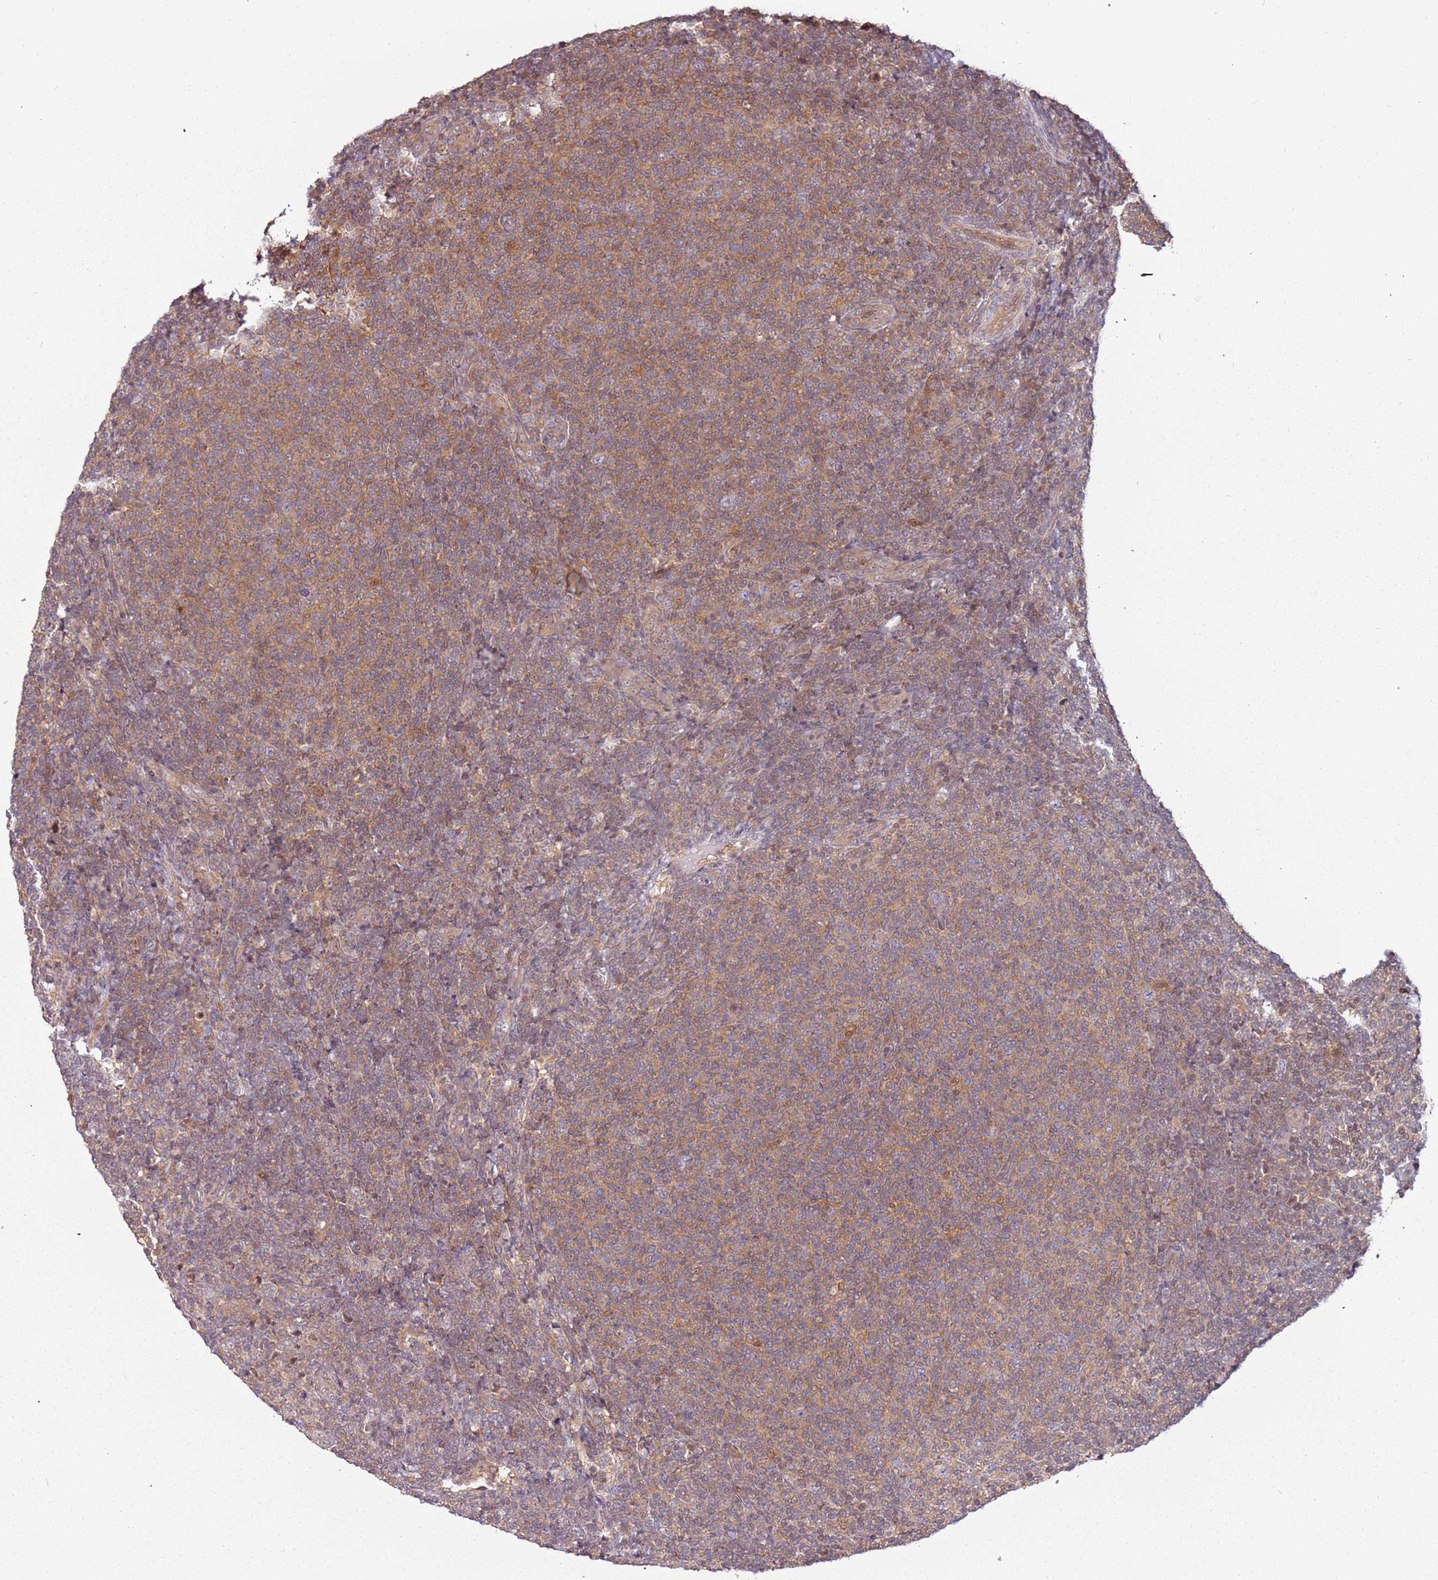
{"staining": {"intensity": "moderate", "quantity": ">75%", "location": "cytoplasmic/membranous"}, "tissue": "lymphoma", "cell_type": "Tumor cells", "image_type": "cancer", "snomed": [{"axis": "morphology", "description": "Malignant lymphoma, non-Hodgkin's type, Low grade"}, {"axis": "topography", "description": "Lymph node"}], "caption": "Low-grade malignant lymphoma, non-Hodgkin's type was stained to show a protein in brown. There is medium levels of moderate cytoplasmic/membranous staining in about >75% of tumor cells.", "gene": "GSTO2", "patient": {"sex": "male", "age": 66}}